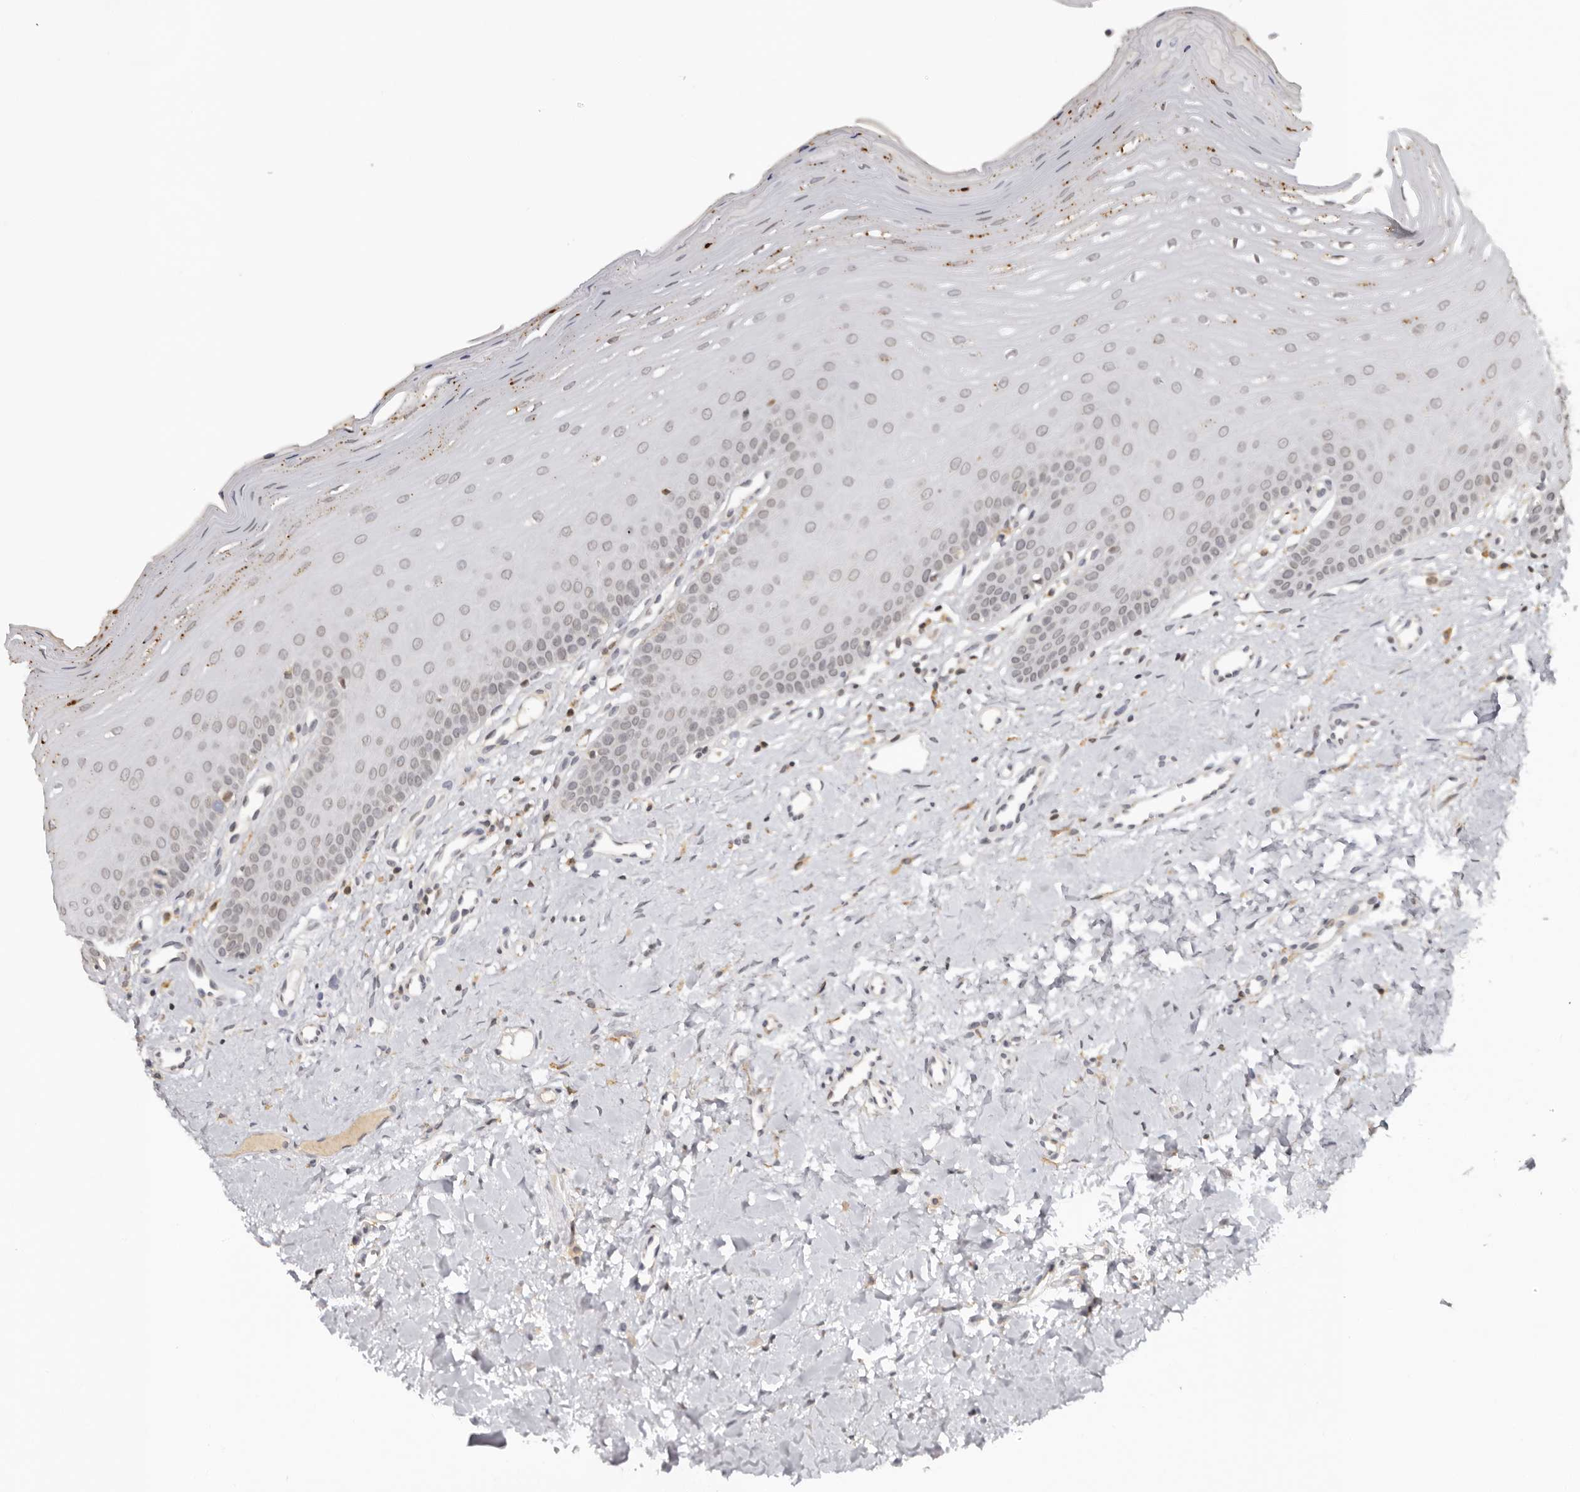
{"staining": {"intensity": "negative", "quantity": "none", "location": "none"}, "tissue": "oral mucosa", "cell_type": "Squamous epithelial cells", "image_type": "normal", "snomed": [{"axis": "morphology", "description": "Normal tissue, NOS"}, {"axis": "topography", "description": "Oral tissue"}], "caption": "Image shows no significant protein expression in squamous epithelial cells of normal oral mucosa. (Brightfield microscopy of DAB (3,3'-diaminobenzidine) immunohistochemistry (IHC) at high magnification).", "gene": "KIF2B", "patient": {"sex": "female", "age": 39}}